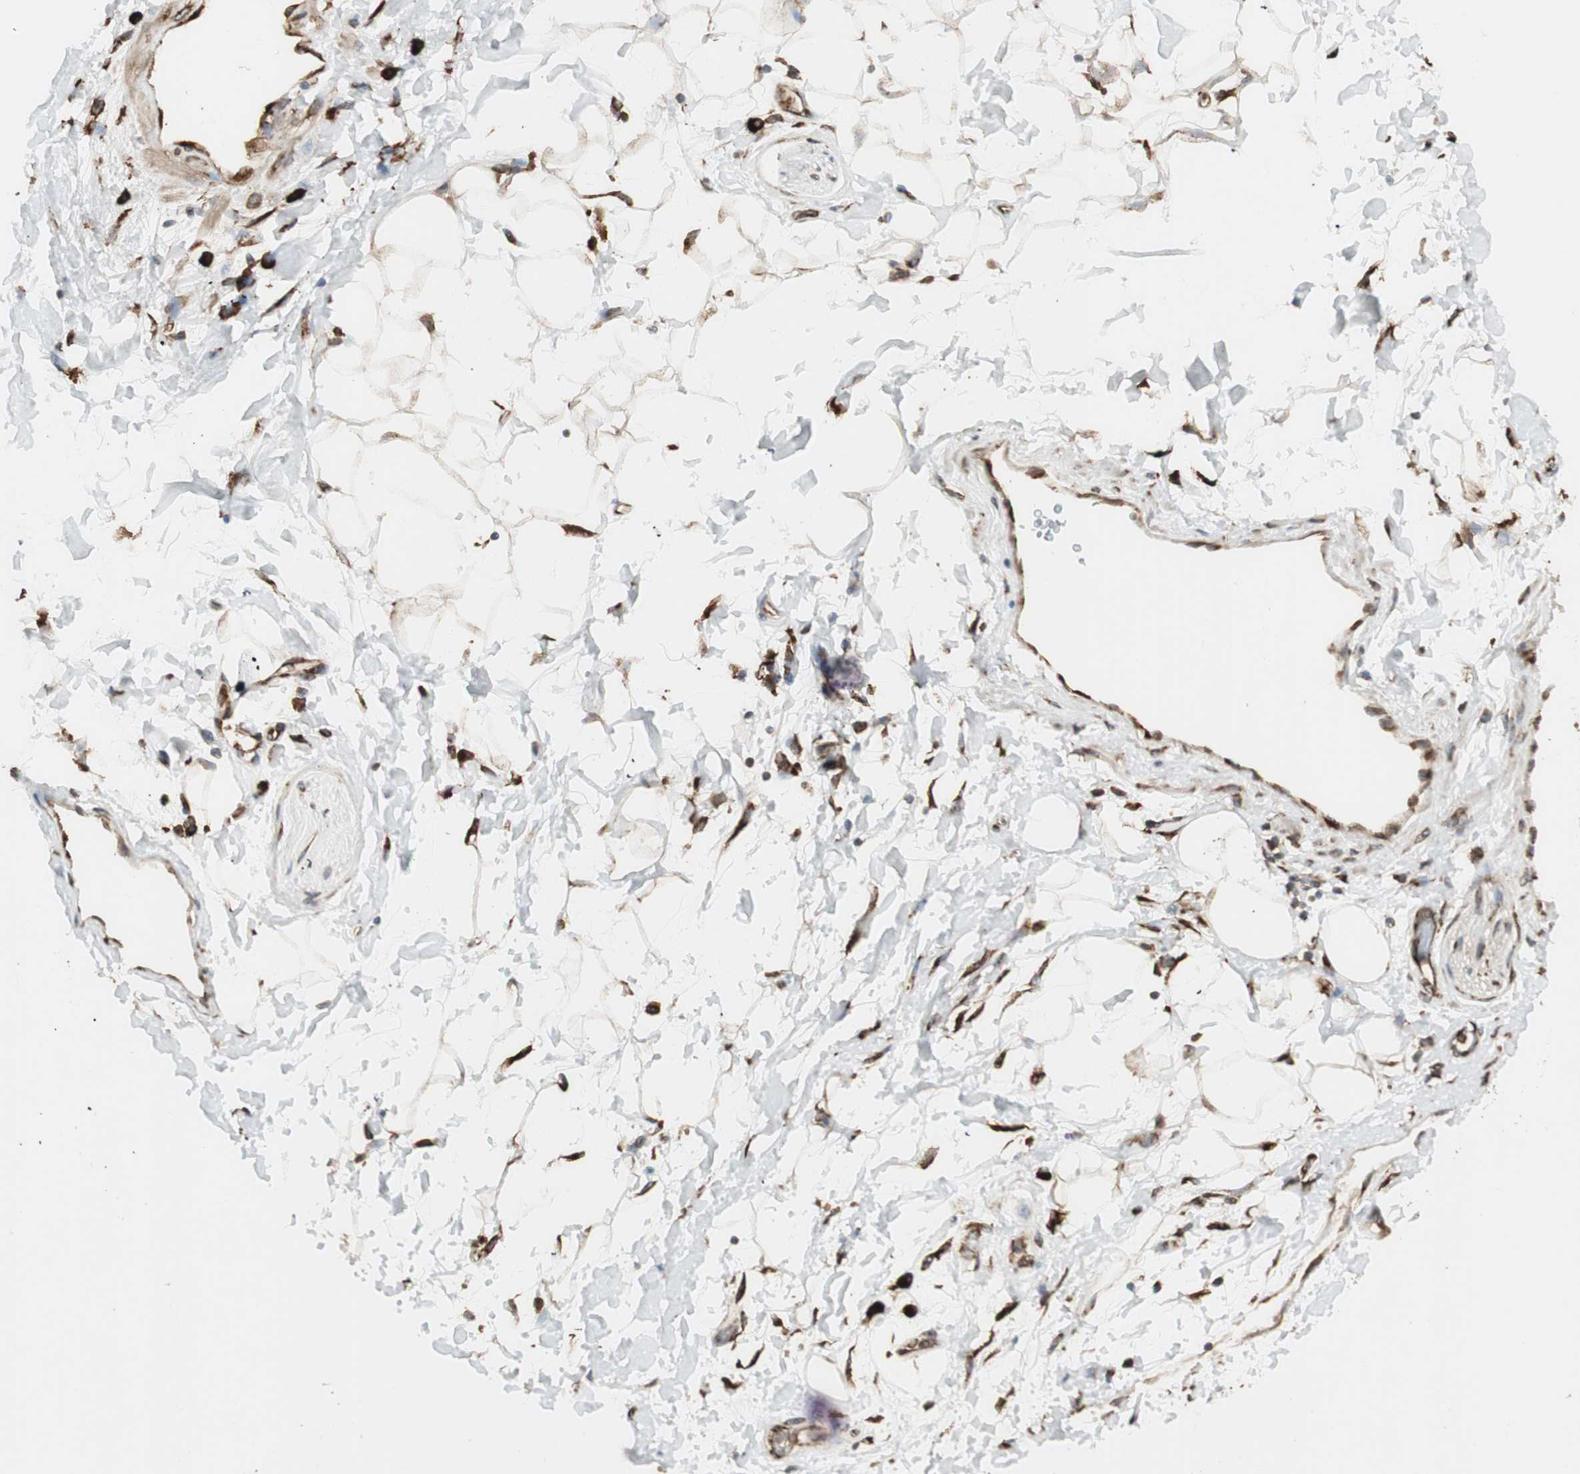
{"staining": {"intensity": "moderate", "quantity": ">75%", "location": "cytoplasmic/membranous"}, "tissue": "adipose tissue", "cell_type": "Adipocytes", "image_type": "normal", "snomed": [{"axis": "morphology", "description": "Normal tissue, NOS"}, {"axis": "topography", "description": "Soft tissue"}], "caption": "This photomicrograph displays IHC staining of unremarkable adipose tissue, with medium moderate cytoplasmic/membranous expression in about >75% of adipocytes.", "gene": "RRBP1", "patient": {"sex": "male", "age": 72}}